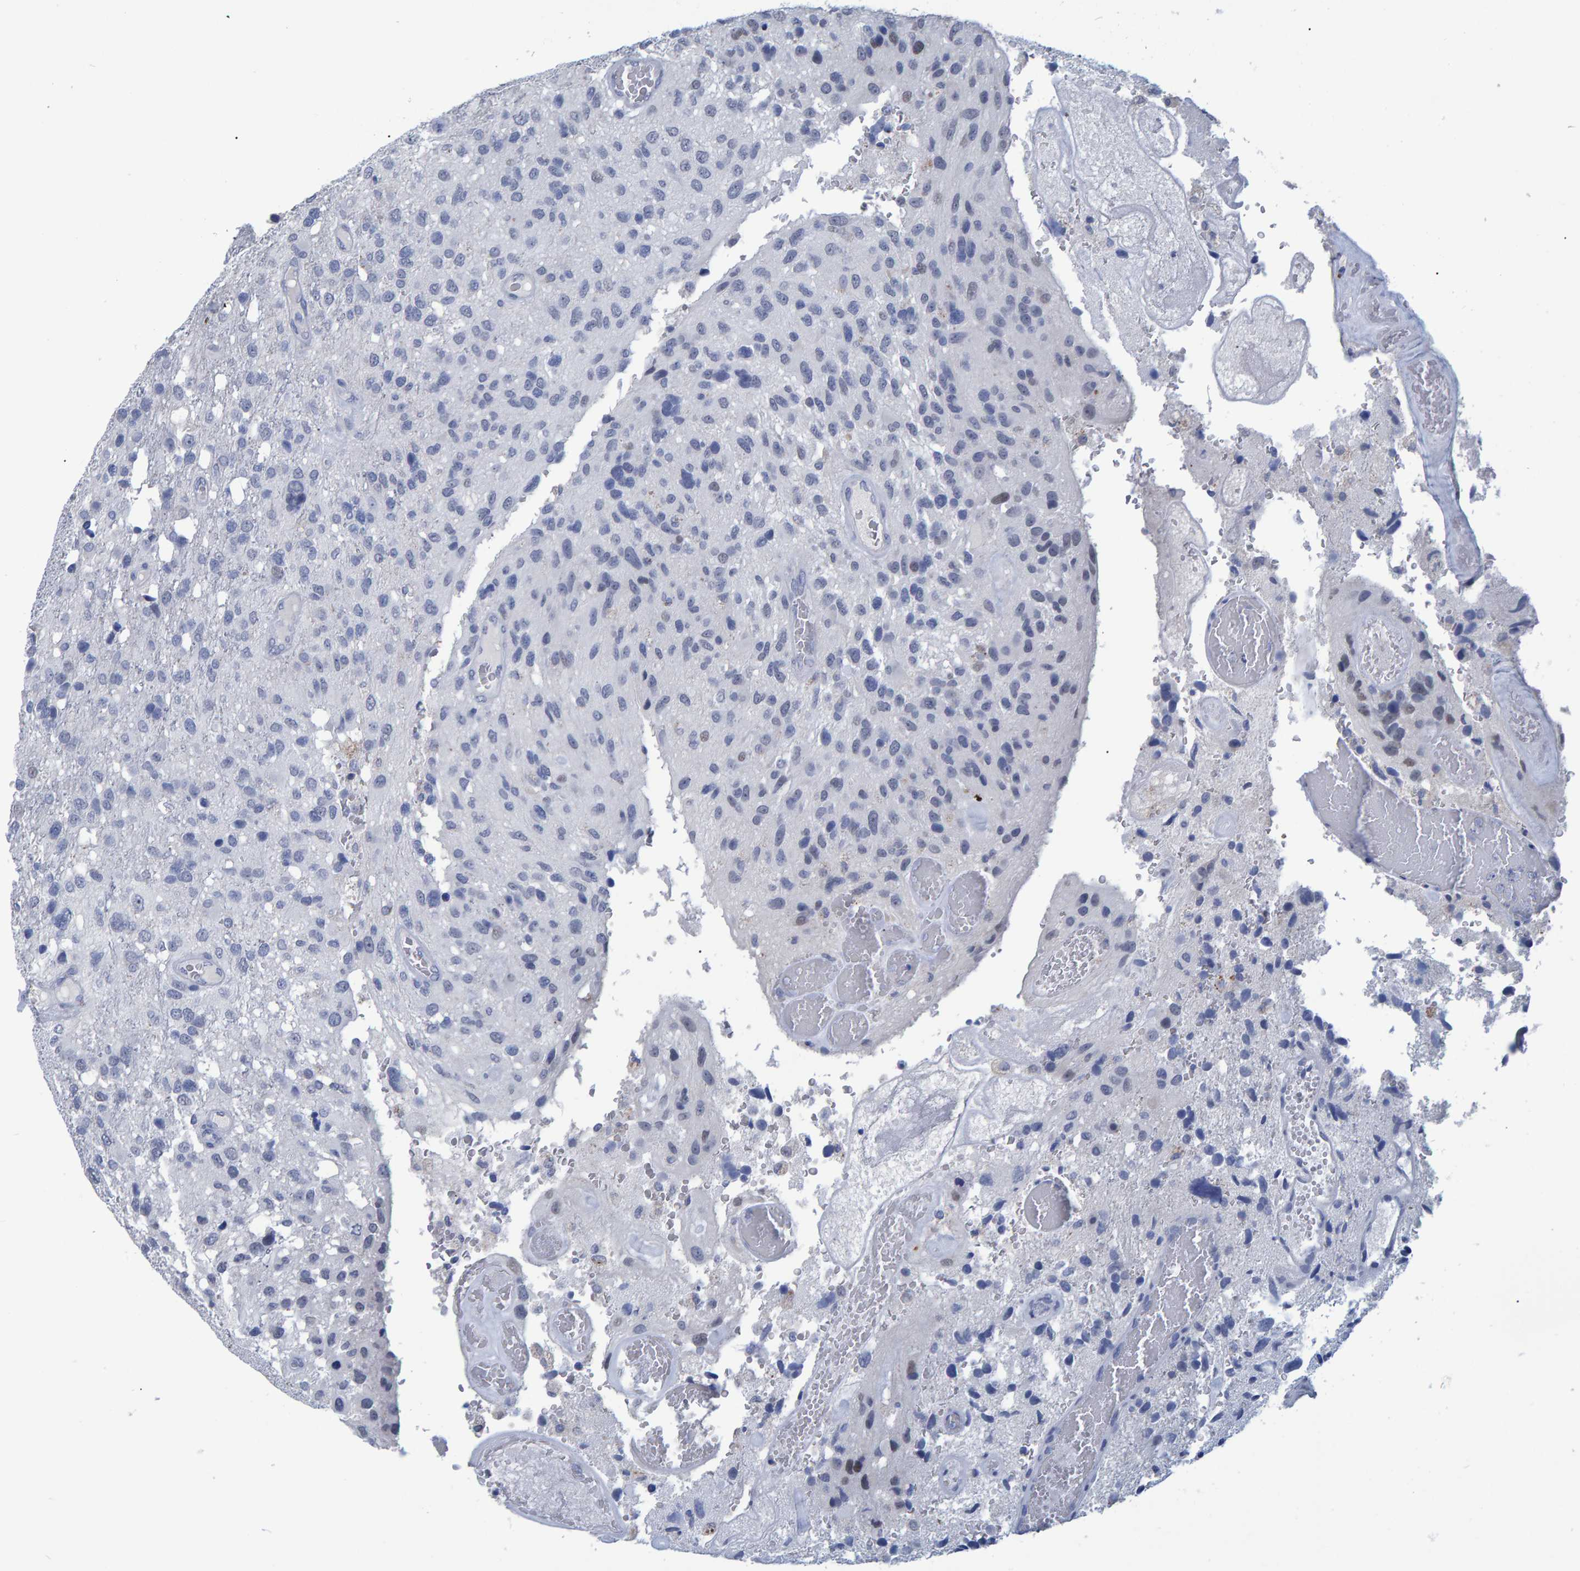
{"staining": {"intensity": "negative", "quantity": "none", "location": "none"}, "tissue": "glioma", "cell_type": "Tumor cells", "image_type": "cancer", "snomed": [{"axis": "morphology", "description": "Glioma, malignant, High grade"}, {"axis": "topography", "description": "Brain"}], "caption": "Tumor cells show no significant protein staining in glioma. (Immunohistochemistry, brightfield microscopy, high magnification).", "gene": "PROCA1", "patient": {"sex": "female", "age": 58}}